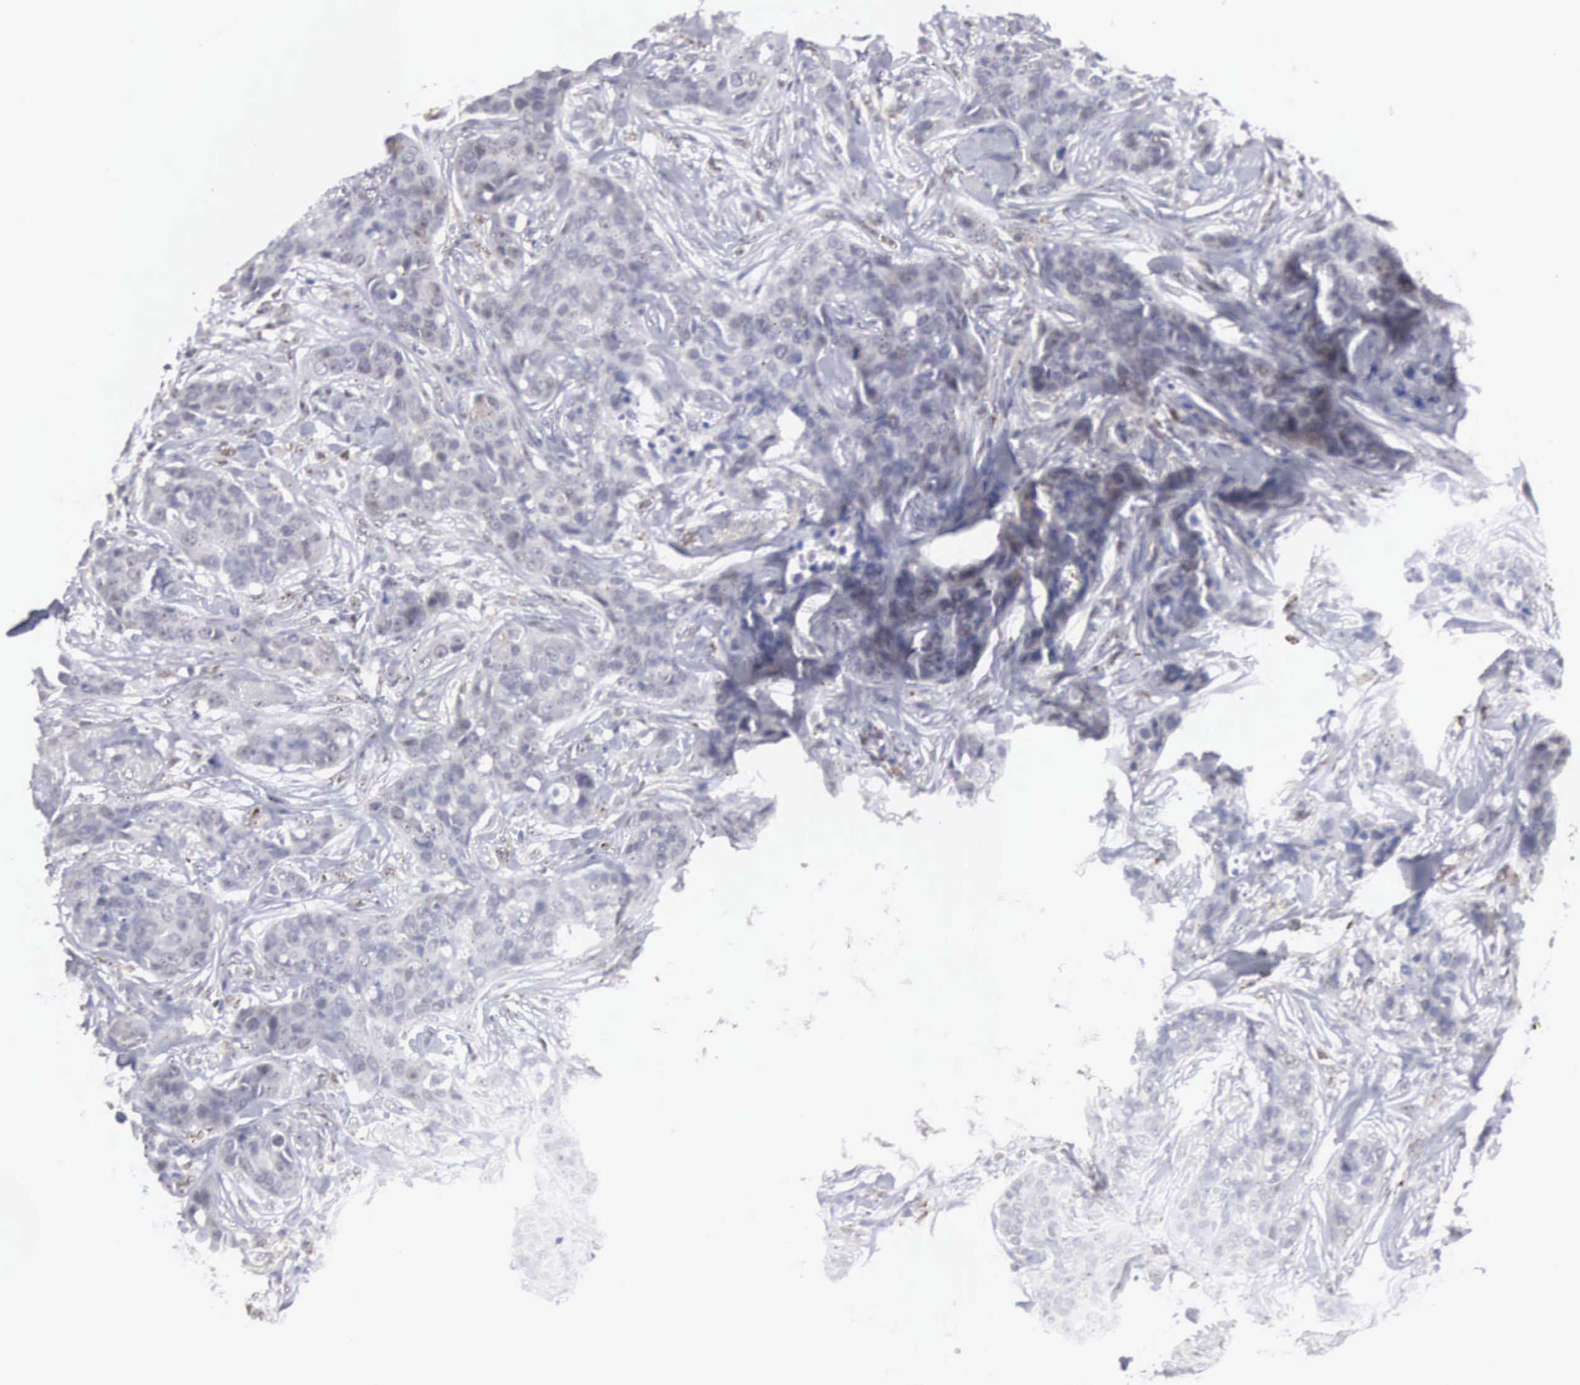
{"staining": {"intensity": "weak", "quantity": "25%-75%", "location": "cytoplasmic/membranous"}, "tissue": "breast cancer", "cell_type": "Tumor cells", "image_type": "cancer", "snomed": [{"axis": "morphology", "description": "Duct carcinoma"}, {"axis": "topography", "description": "Breast"}], "caption": "Tumor cells display low levels of weak cytoplasmic/membranous staining in approximately 25%-75% of cells in human breast cancer (invasive ductal carcinoma).", "gene": "MNAT1", "patient": {"sex": "female", "age": 91}}